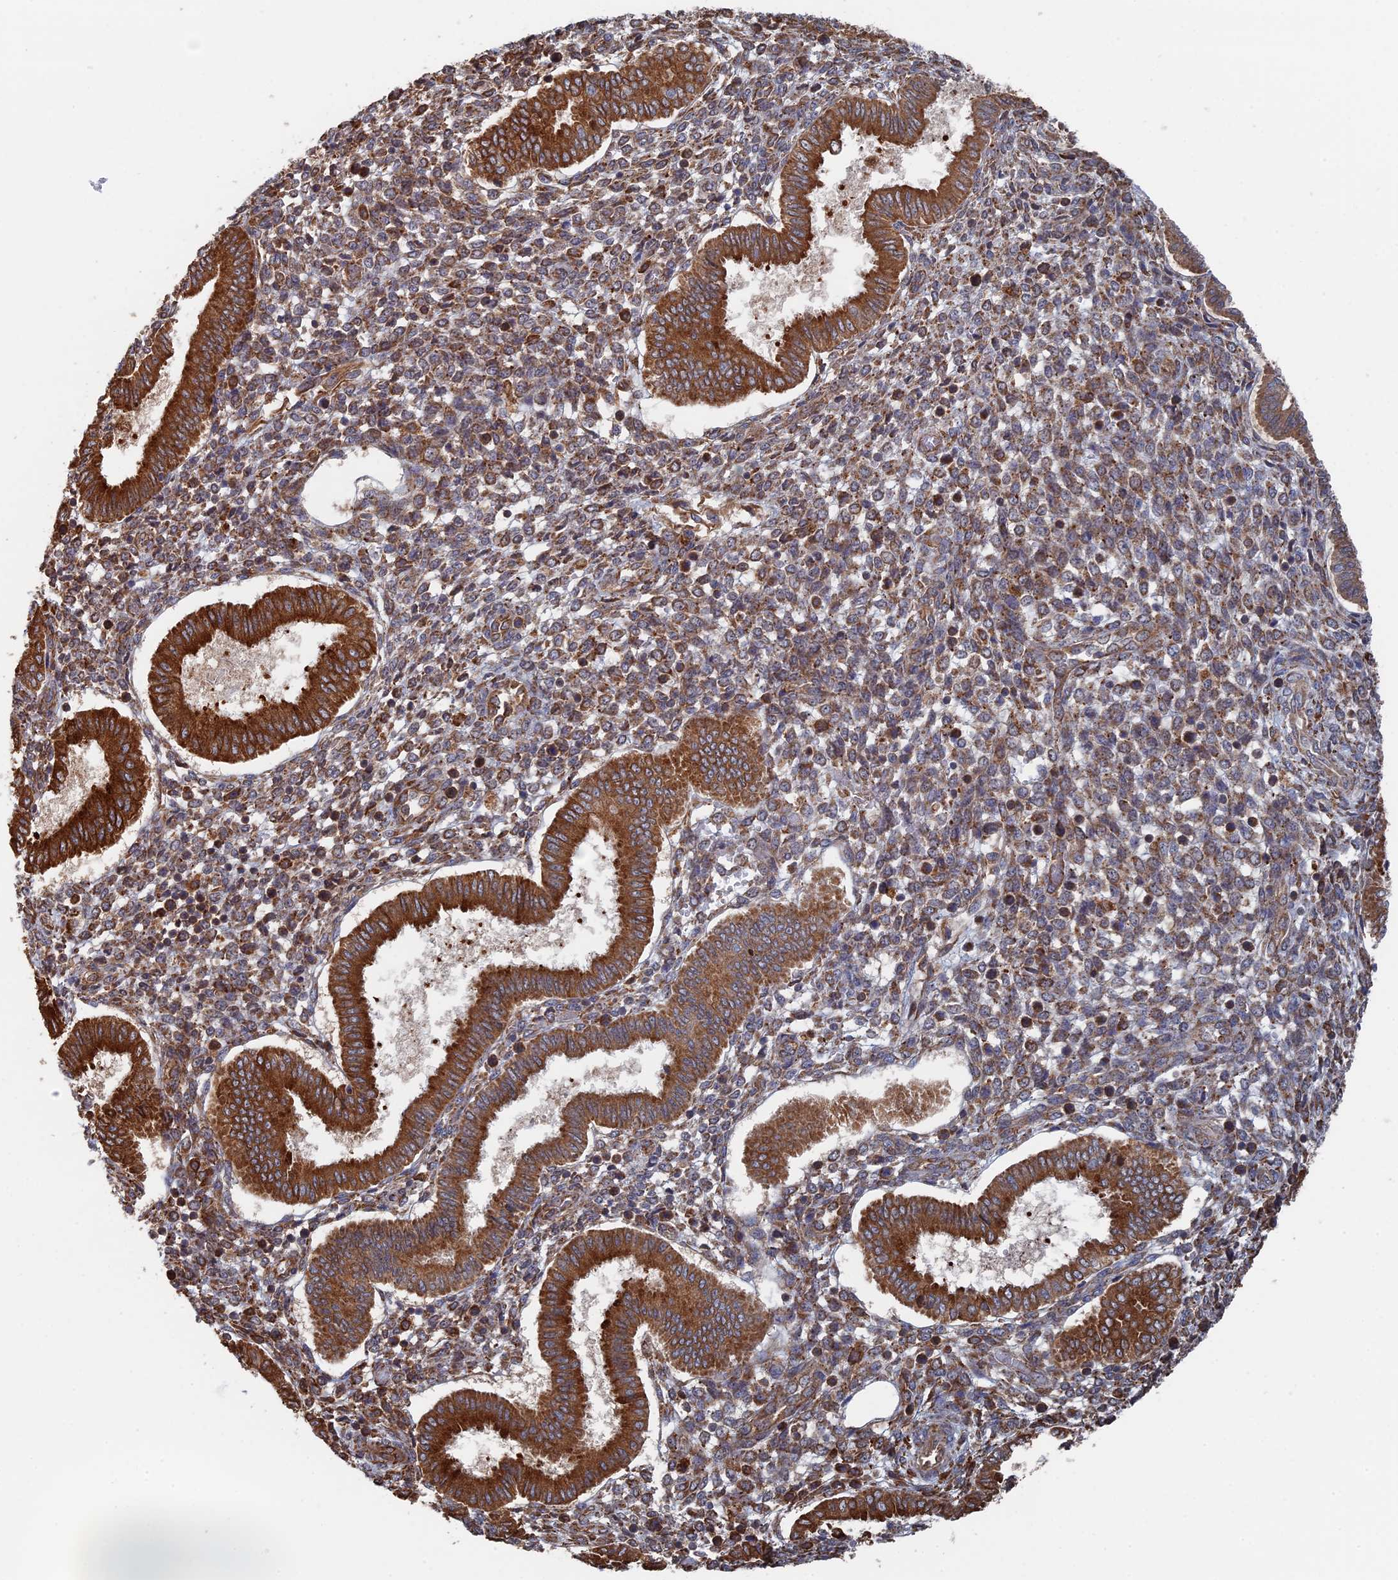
{"staining": {"intensity": "moderate", "quantity": "25%-75%", "location": "cytoplasmic/membranous"}, "tissue": "endometrium", "cell_type": "Cells in endometrial stroma", "image_type": "normal", "snomed": [{"axis": "morphology", "description": "Normal tissue, NOS"}, {"axis": "topography", "description": "Endometrium"}], "caption": "Immunohistochemistry (IHC) image of benign endometrium stained for a protein (brown), which displays medium levels of moderate cytoplasmic/membranous expression in approximately 25%-75% of cells in endometrial stroma.", "gene": "BPIFB6", "patient": {"sex": "female", "age": 24}}